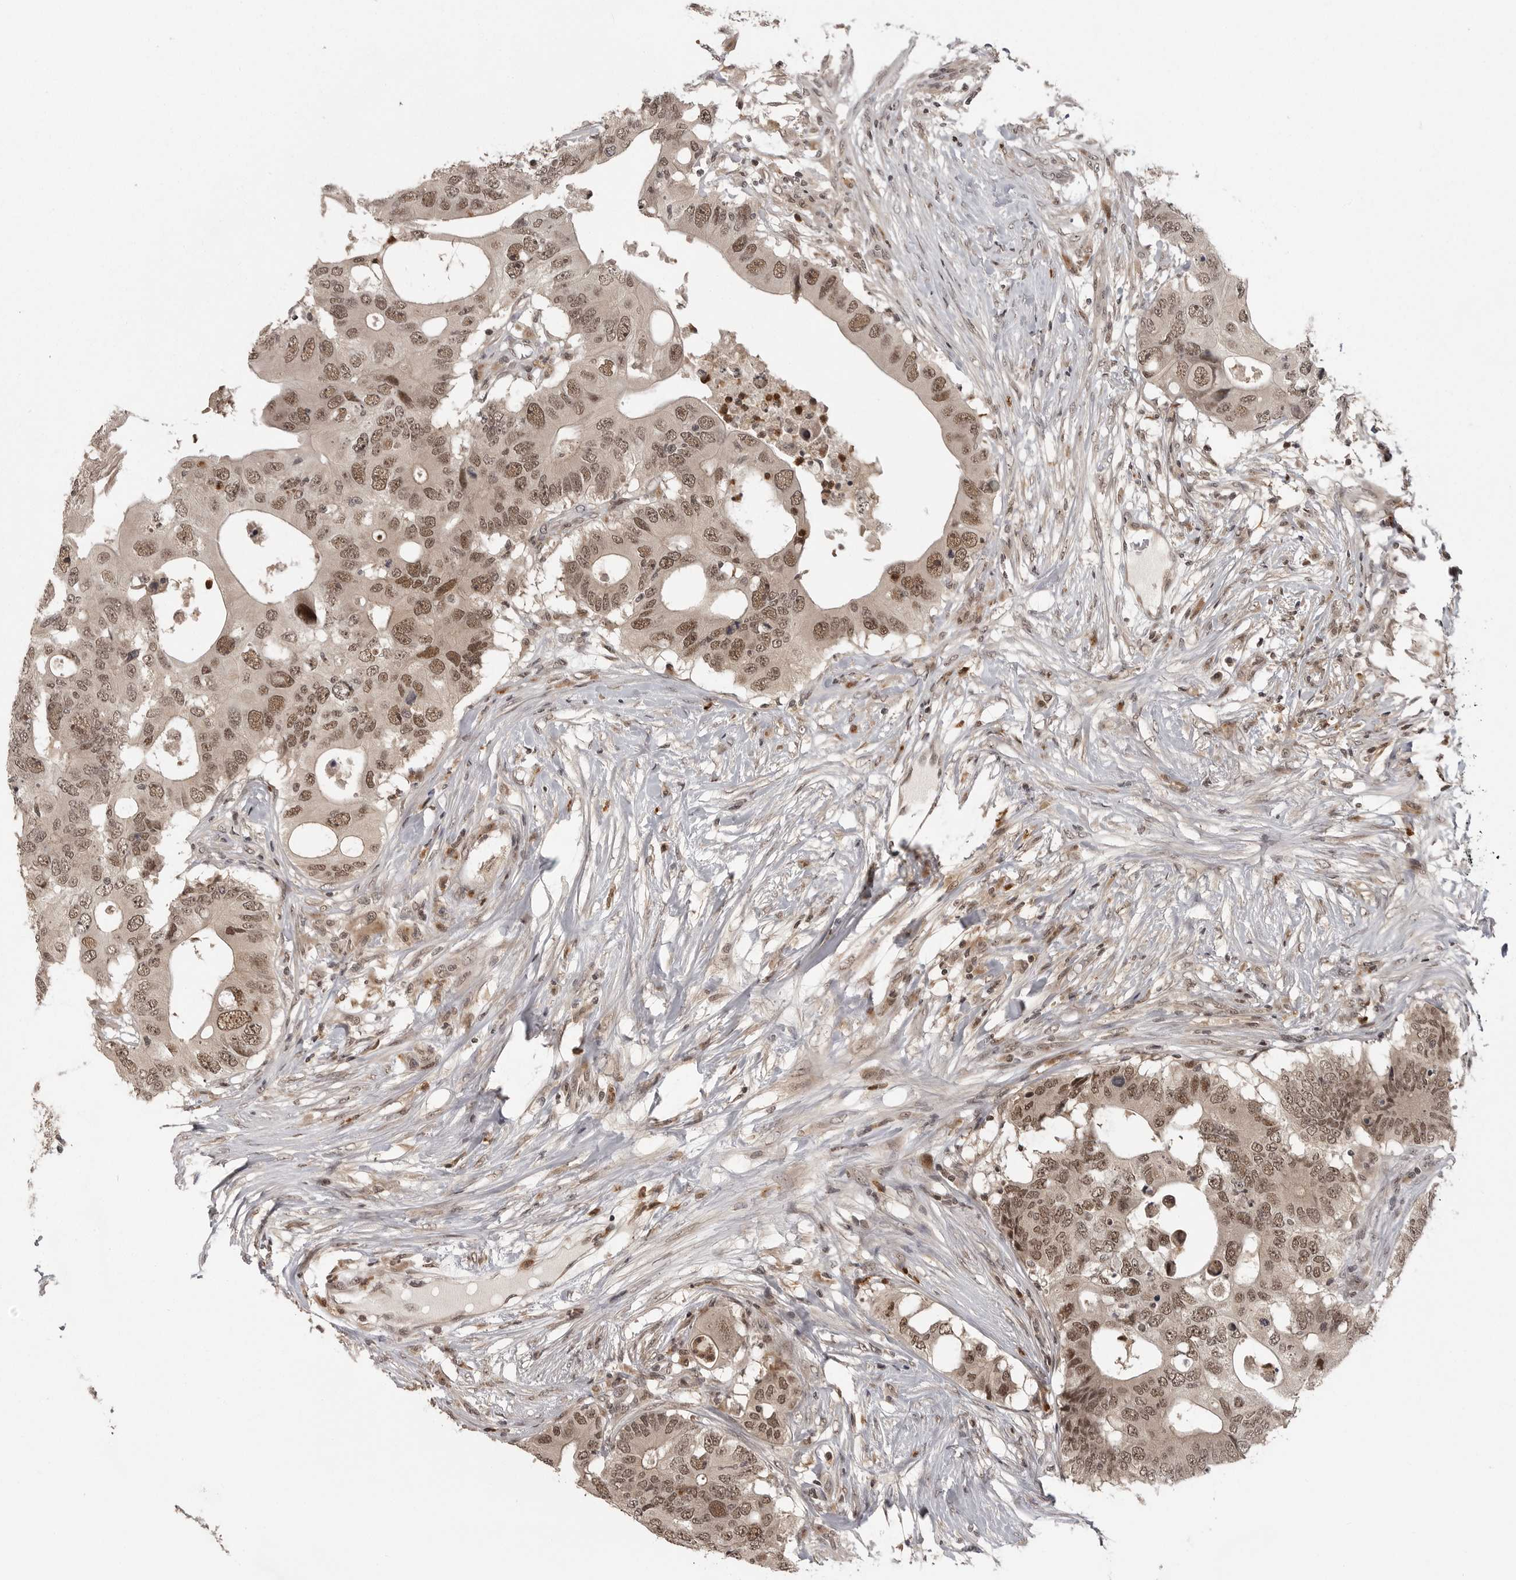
{"staining": {"intensity": "moderate", "quantity": ">75%", "location": "cytoplasmic/membranous,nuclear"}, "tissue": "colorectal cancer", "cell_type": "Tumor cells", "image_type": "cancer", "snomed": [{"axis": "morphology", "description": "Adenocarcinoma, NOS"}, {"axis": "topography", "description": "Colon"}], "caption": "A medium amount of moderate cytoplasmic/membranous and nuclear positivity is seen in approximately >75% of tumor cells in colorectal adenocarcinoma tissue.", "gene": "PEG3", "patient": {"sex": "male", "age": 71}}